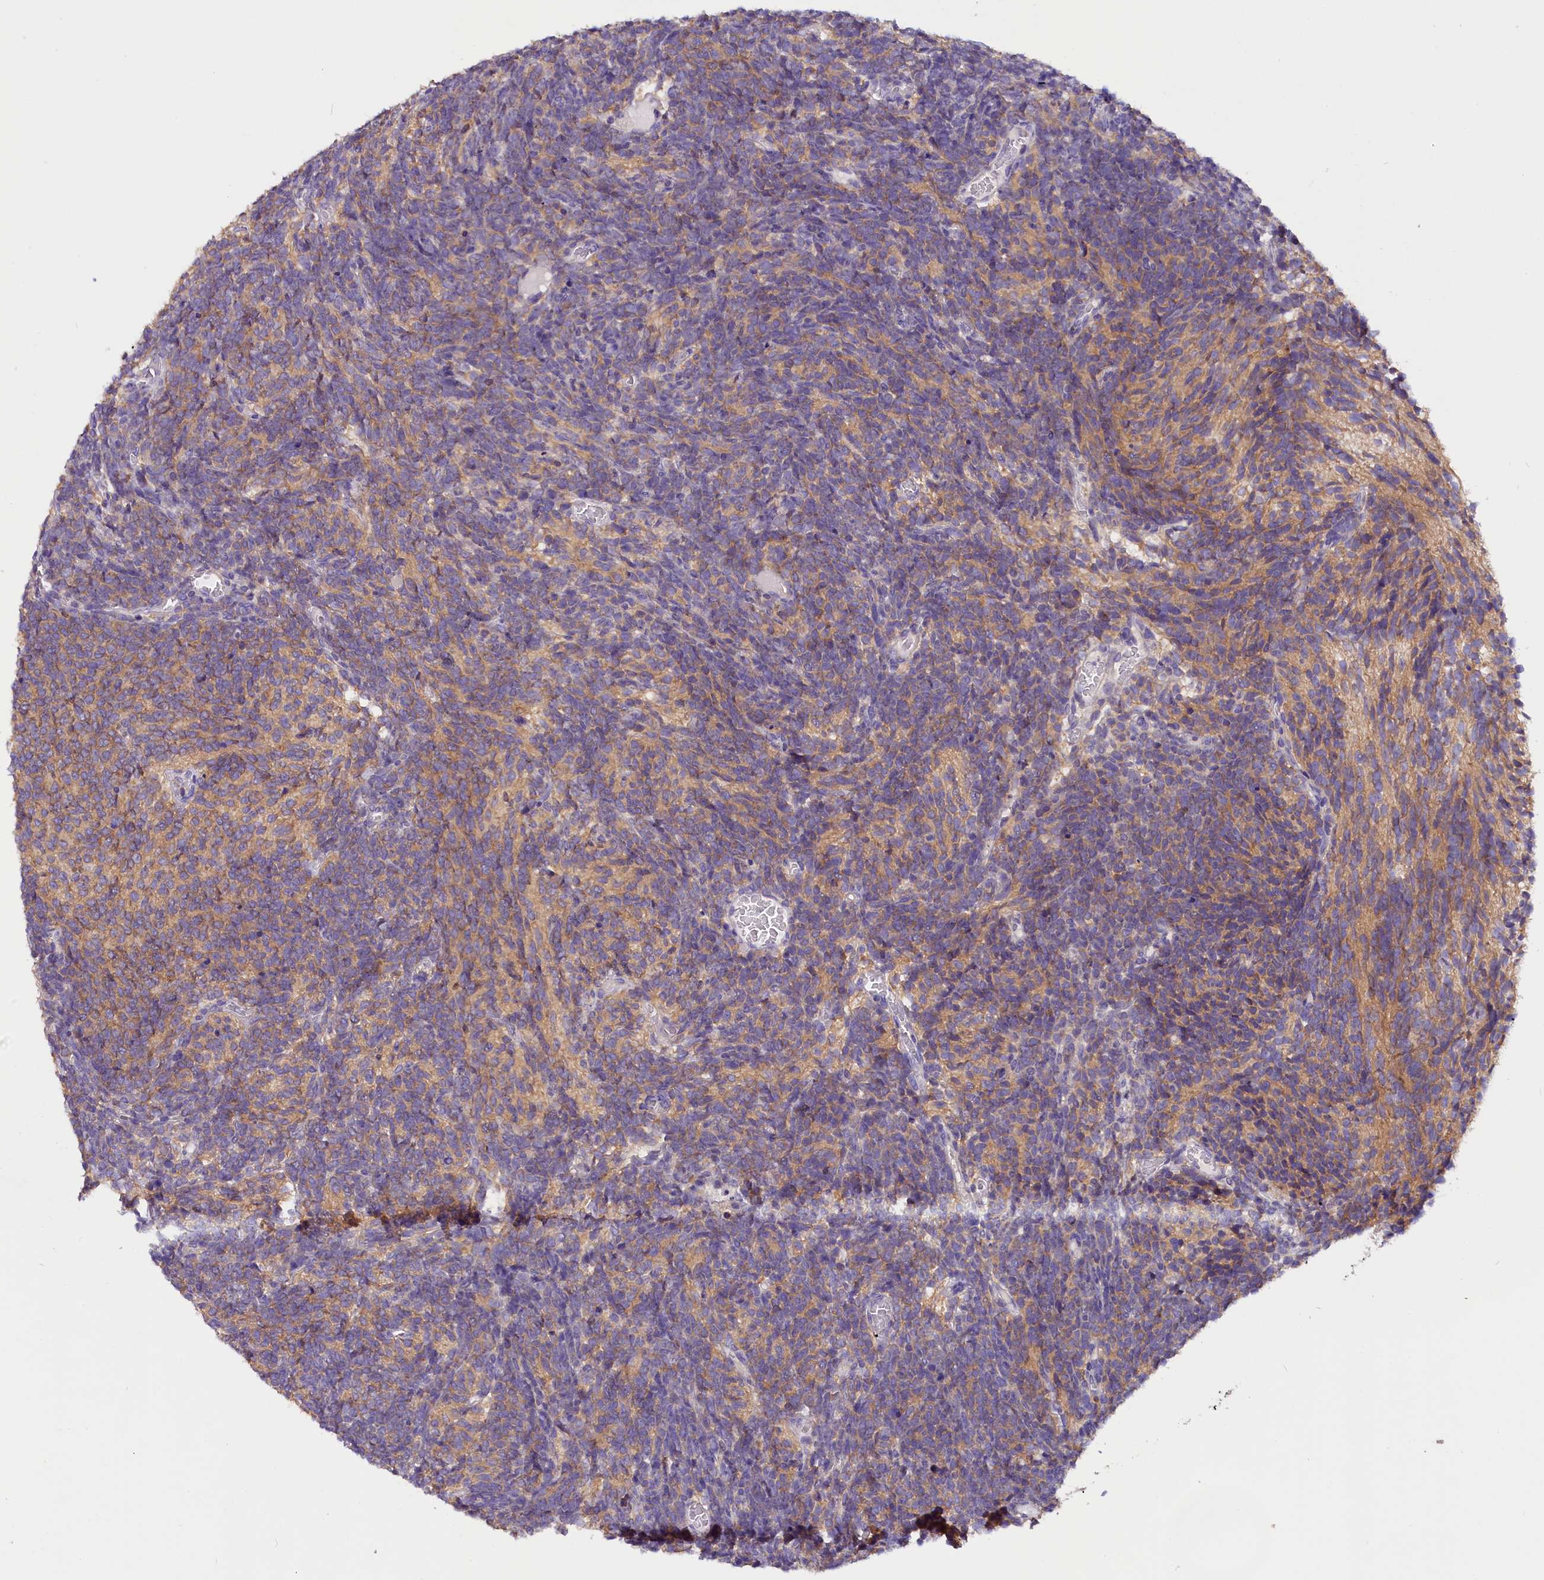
{"staining": {"intensity": "weak", "quantity": "<25%", "location": "cytoplasmic/membranous"}, "tissue": "glioma", "cell_type": "Tumor cells", "image_type": "cancer", "snomed": [{"axis": "morphology", "description": "Glioma, malignant, Low grade"}, {"axis": "topography", "description": "Brain"}], "caption": "Immunohistochemistry micrograph of human glioma stained for a protein (brown), which exhibits no expression in tumor cells.", "gene": "AP3B2", "patient": {"sex": "female", "age": 1}}